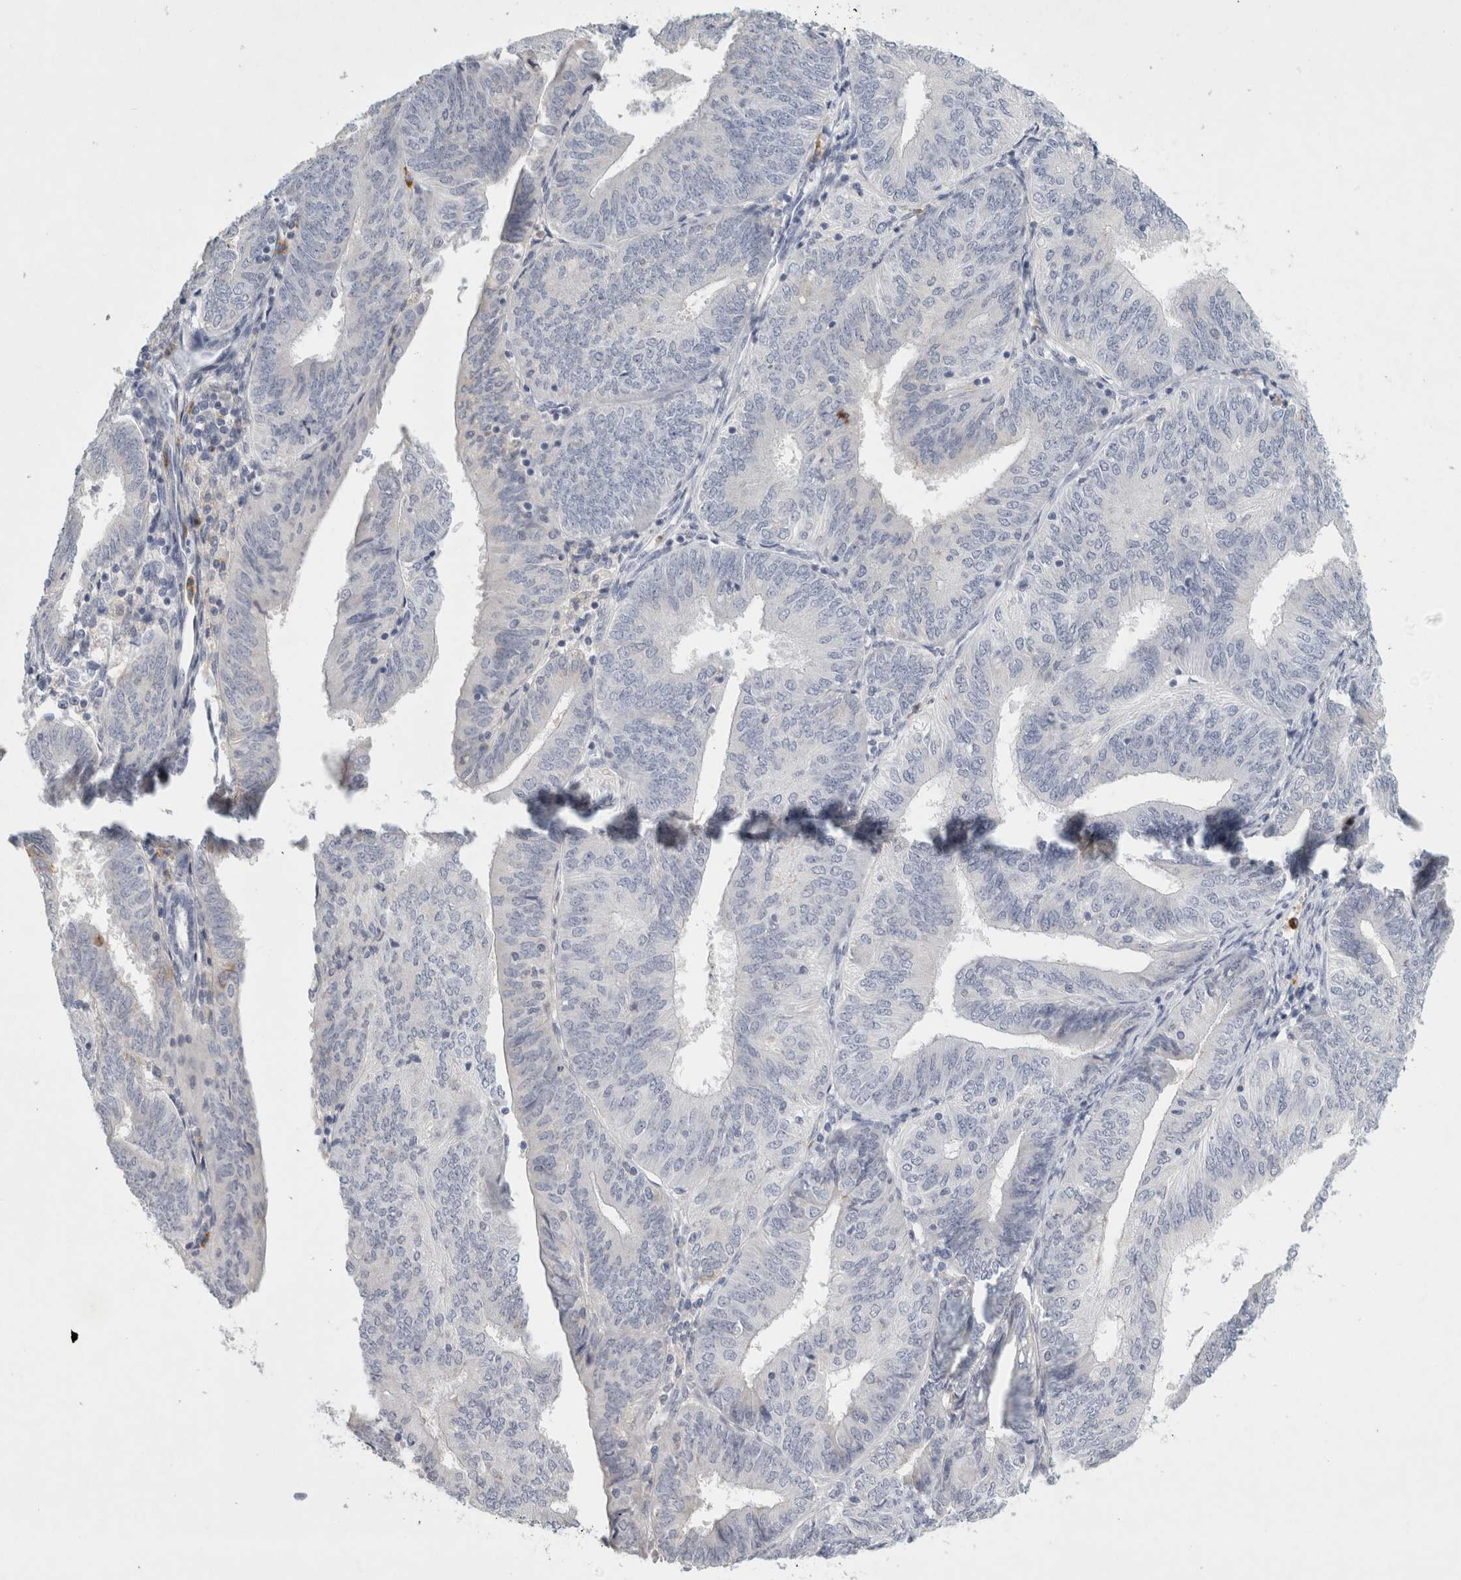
{"staining": {"intensity": "negative", "quantity": "none", "location": "none"}, "tissue": "endometrial cancer", "cell_type": "Tumor cells", "image_type": "cancer", "snomed": [{"axis": "morphology", "description": "Adenocarcinoma, NOS"}, {"axis": "topography", "description": "Endometrium"}], "caption": "An immunohistochemistry image of endometrial cancer is shown. There is no staining in tumor cells of endometrial cancer. (Stains: DAB (3,3'-diaminobenzidine) IHC with hematoxylin counter stain, Microscopy: brightfield microscopy at high magnification).", "gene": "FGL2", "patient": {"sex": "female", "age": 58}}